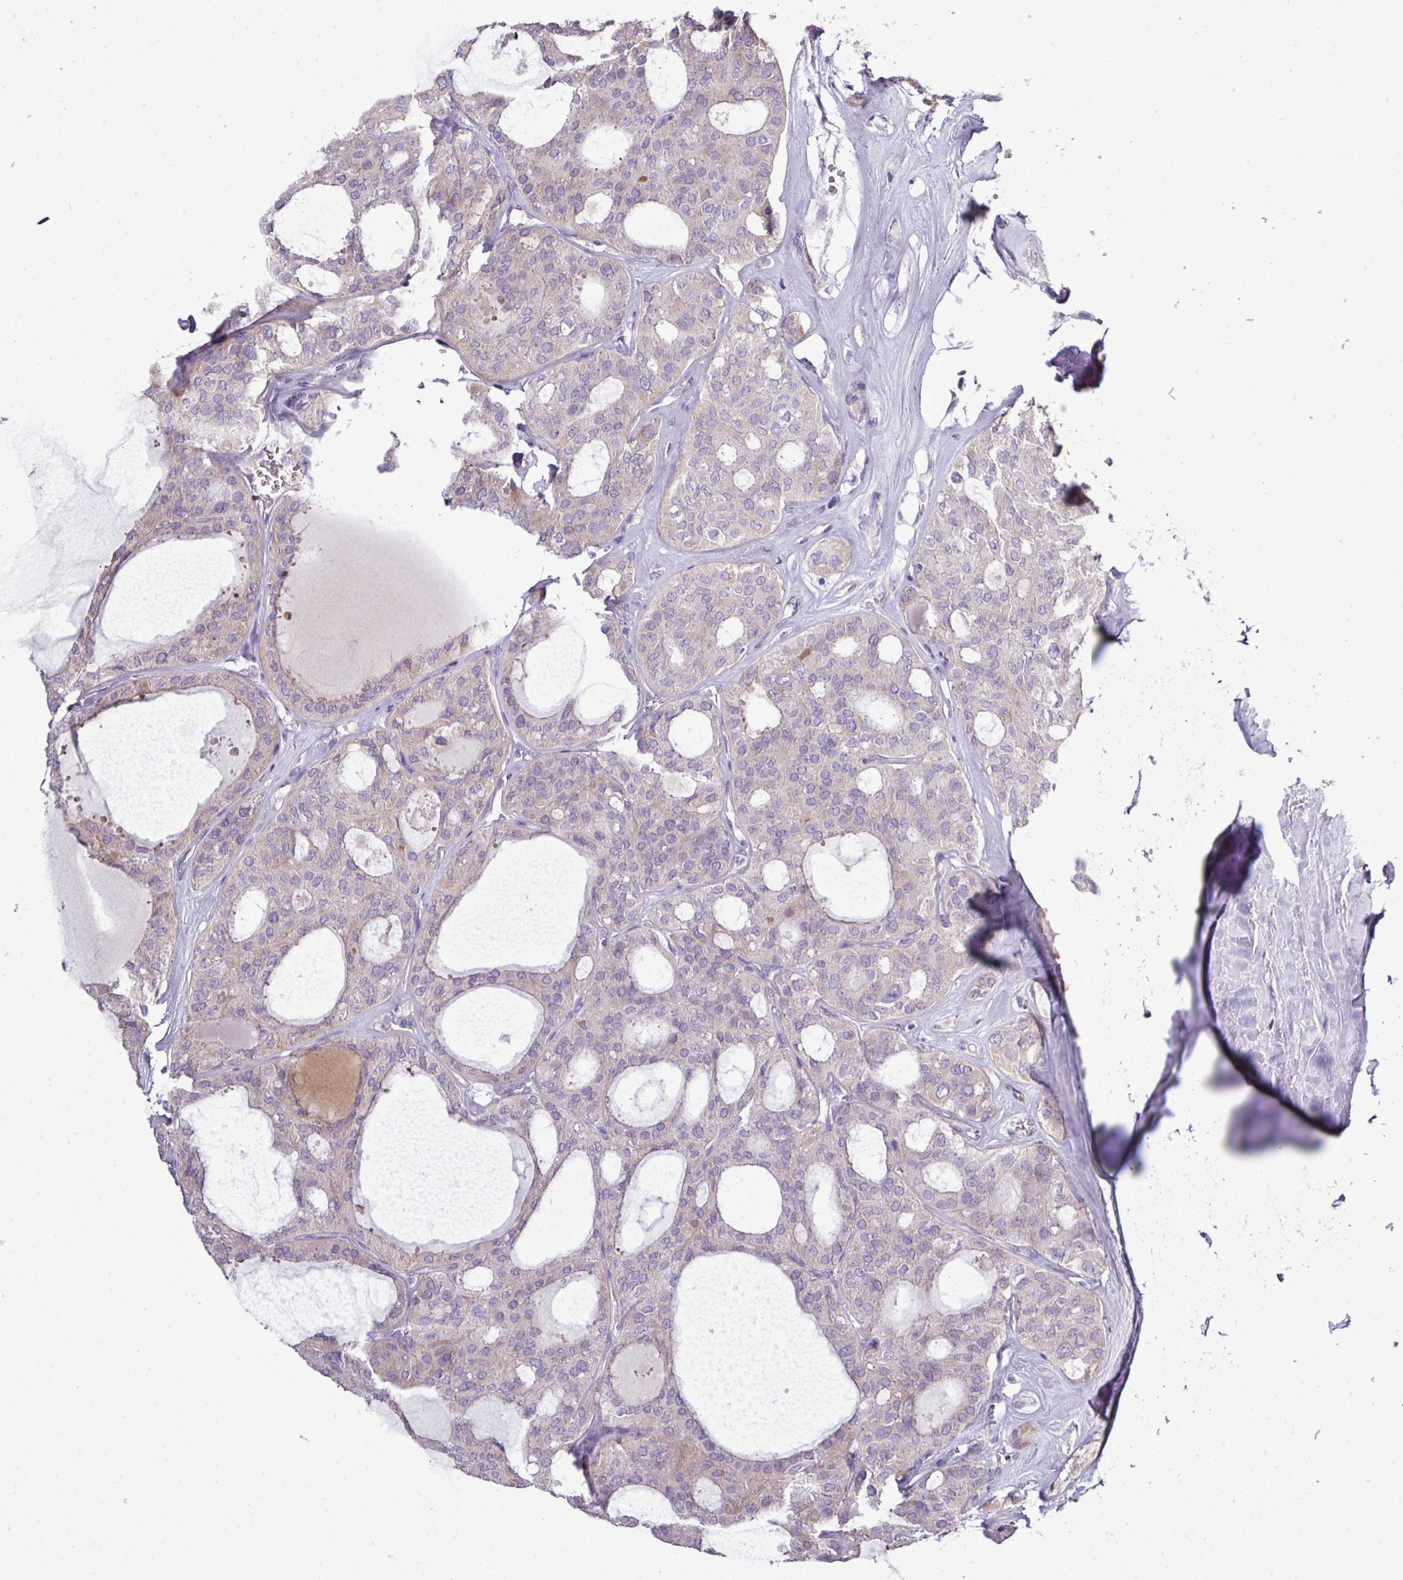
{"staining": {"intensity": "negative", "quantity": "none", "location": "none"}, "tissue": "thyroid cancer", "cell_type": "Tumor cells", "image_type": "cancer", "snomed": [{"axis": "morphology", "description": "Follicular adenoma carcinoma, NOS"}, {"axis": "topography", "description": "Thyroid gland"}], "caption": "High magnification brightfield microscopy of follicular adenoma carcinoma (thyroid) stained with DAB (brown) and counterstained with hematoxylin (blue): tumor cells show no significant expression. (DAB immunohistochemistry, high magnification).", "gene": "AGAP5", "patient": {"sex": "male", "age": 75}}